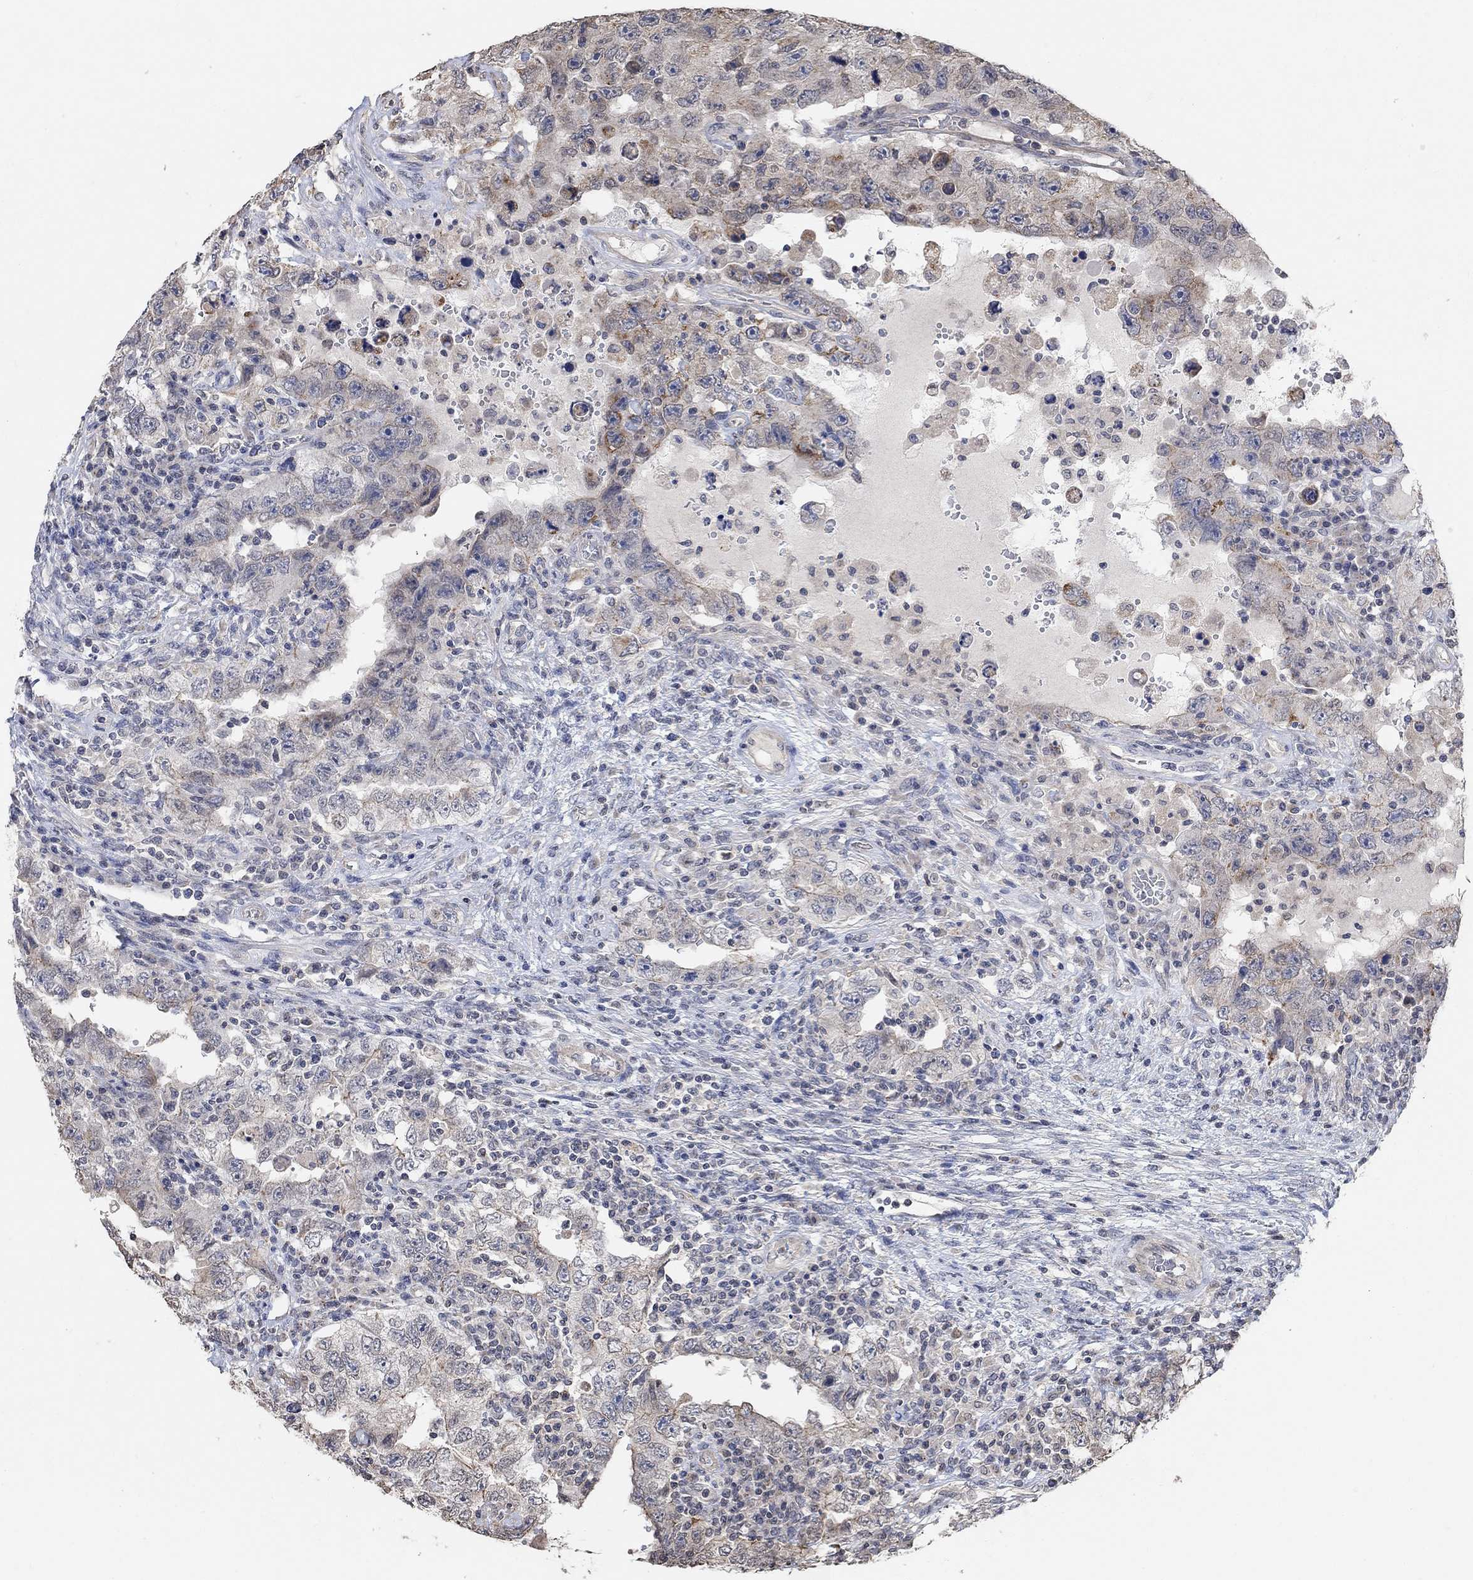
{"staining": {"intensity": "moderate", "quantity": "<25%", "location": "cytoplasmic/membranous"}, "tissue": "testis cancer", "cell_type": "Tumor cells", "image_type": "cancer", "snomed": [{"axis": "morphology", "description": "Carcinoma, Embryonal, NOS"}, {"axis": "topography", "description": "Testis"}], "caption": "Testis embryonal carcinoma stained with a protein marker displays moderate staining in tumor cells.", "gene": "UNC5B", "patient": {"sex": "male", "age": 26}}